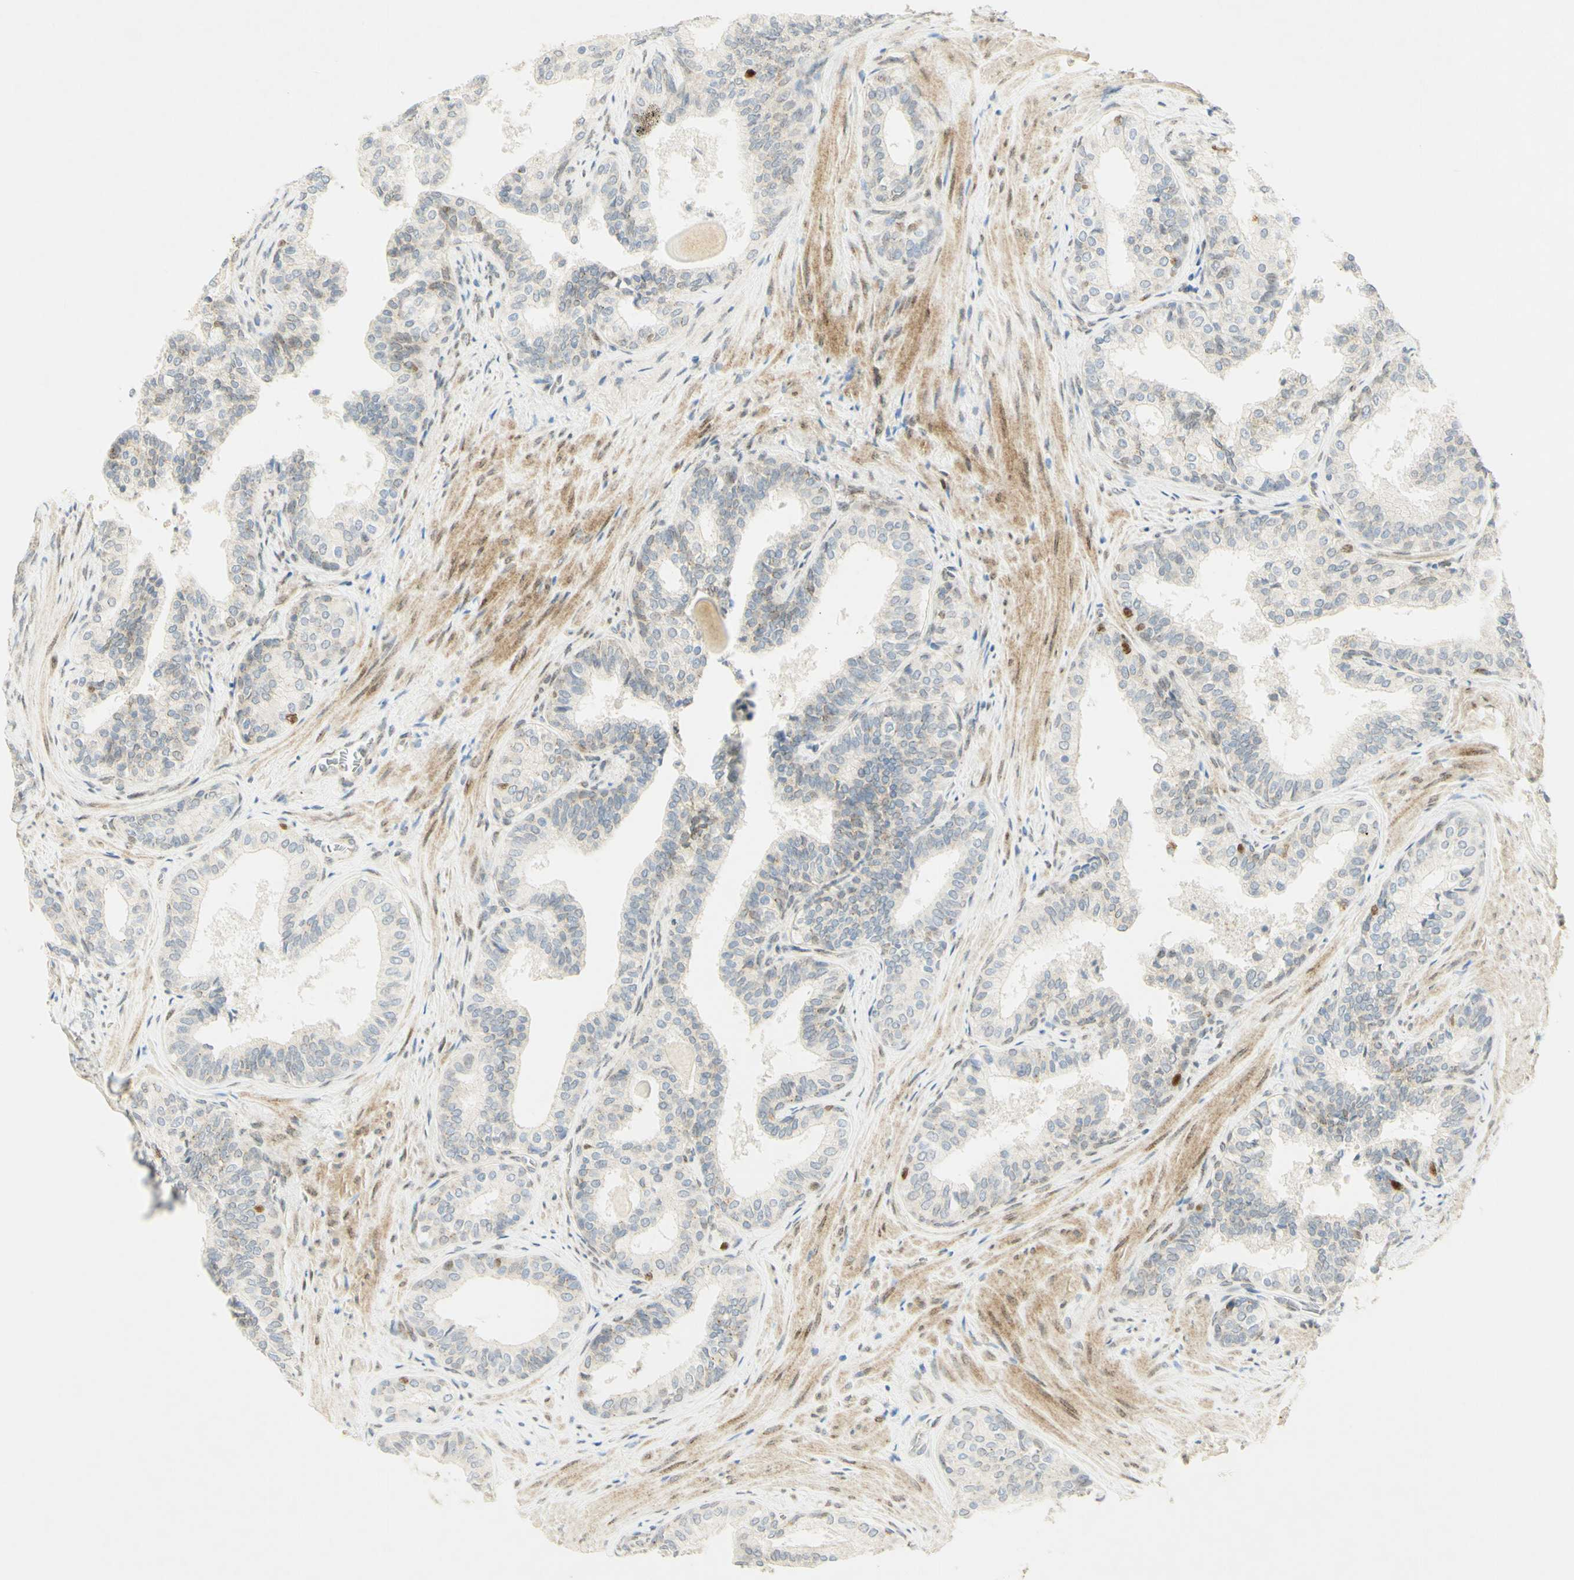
{"staining": {"intensity": "negative", "quantity": "none", "location": "none"}, "tissue": "prostate cancer", "cell_type": "Tumor cells", "image_type": "cancer", "snomed": [{"axis": "morphology", "description": "Adenocarcinoma, Low grade"}, {"axis": "topography", "description": "Prostate"}], "caption": "DAB immunohistochemical staining of adenocarcinoma (low-grade) (prostate) demonstrates no significant expression in tumor cells.", "gene": "E2F1", "patient": {"sex": "male", "age": 60}}